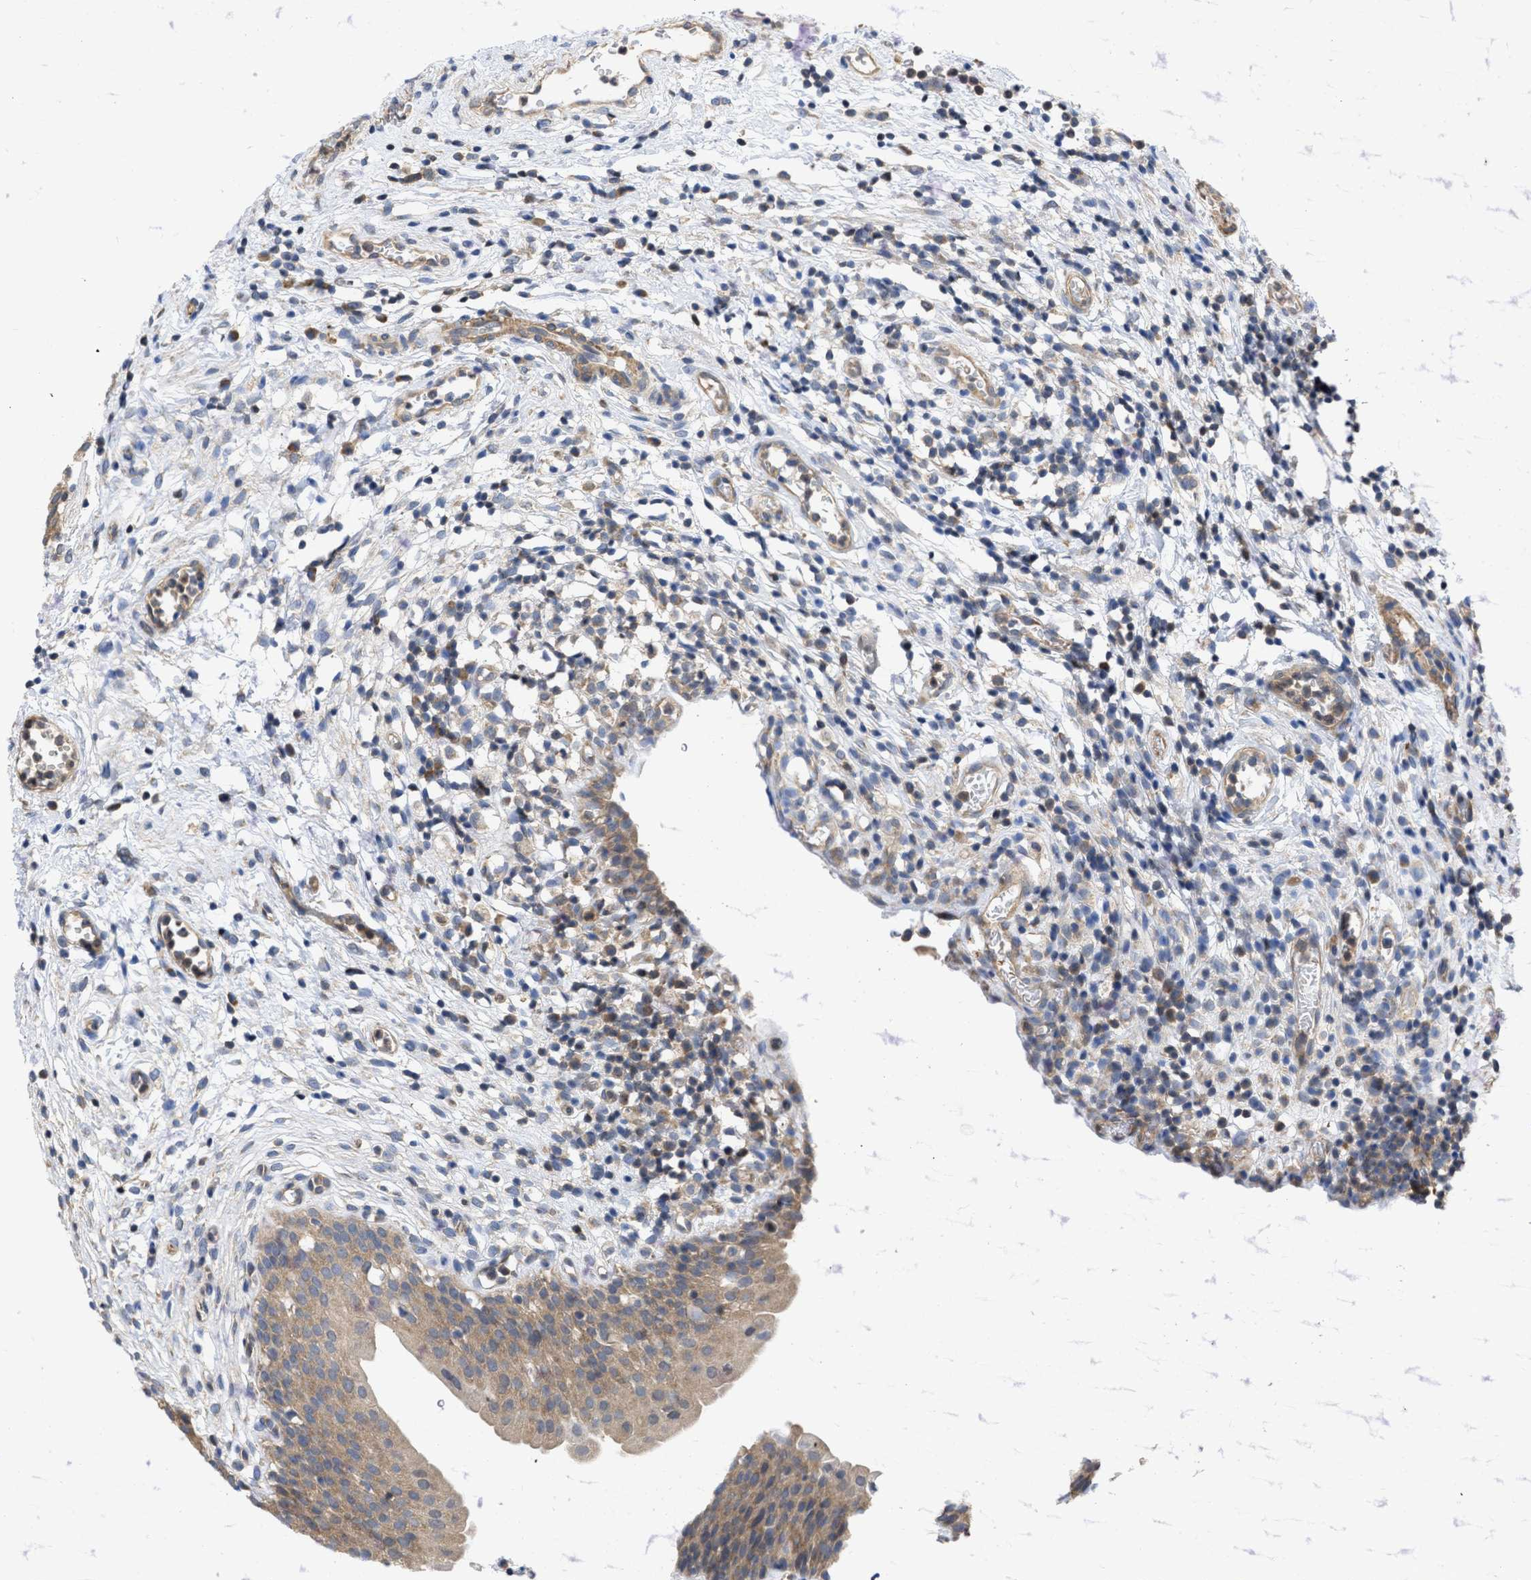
{"staining": {"intensity": "moderate", "quantity": ">75%", "location": "cytoplasmic/membranous"}, "tissue": "urinary bladder", "cell_type": "Urothelial cells", "image_type": "normal", "snomed": [{"axis": "morphology", "description": "Normal tissue, NOS"}, {"axis": "topography", "description": "Urinary bladder"}], "caption": "A high-resolution micrograph shows IHC staining of benign urinary bladder, which demonstrates moderate cytoplasmic/membranous positivity in about >75% of urothelial cells.", "gene": "MAP2K3", "patient": {"sex": "male", "age": 37}}